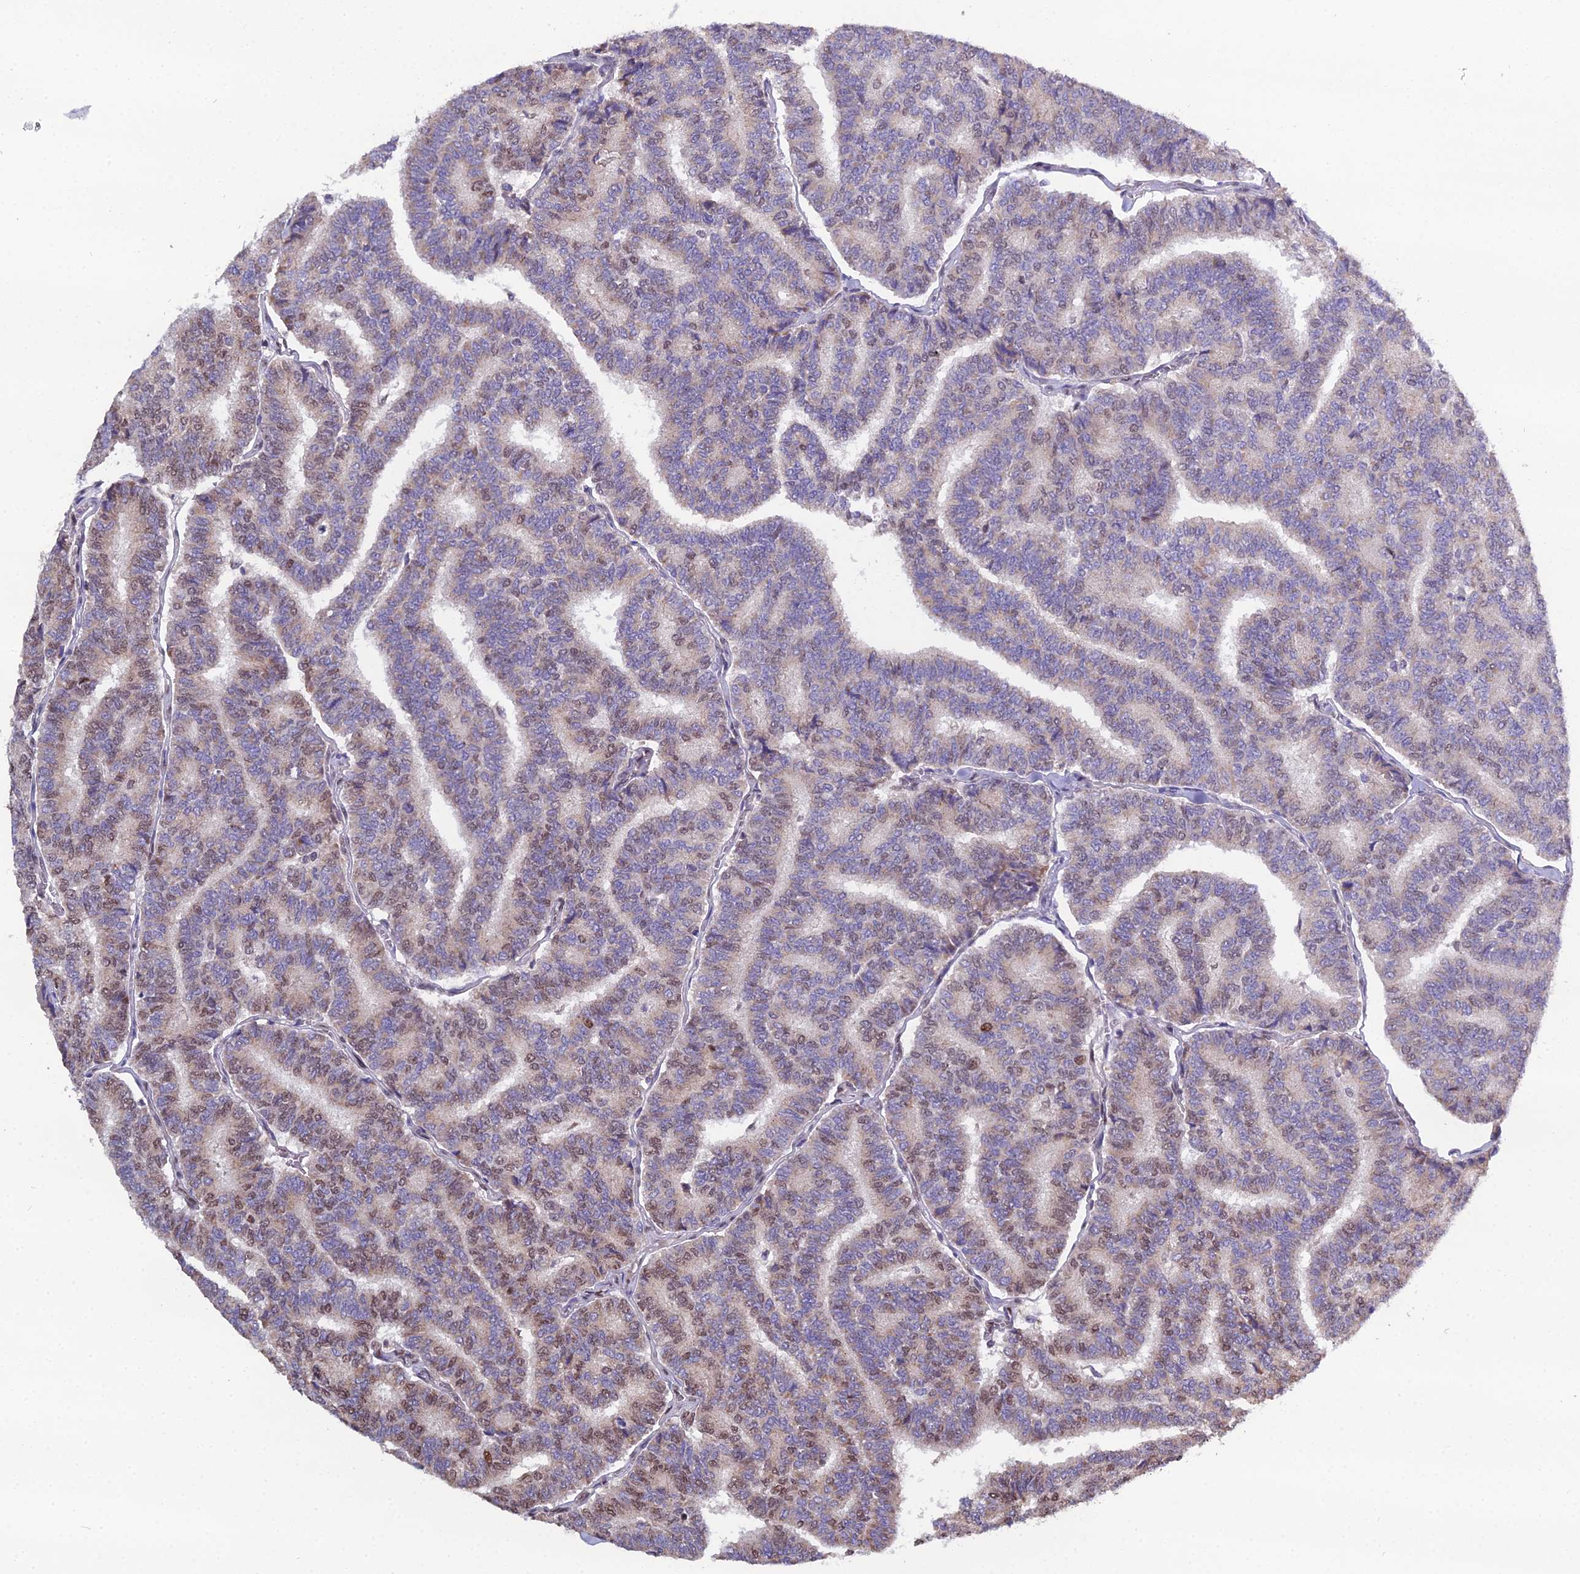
{"staining": {"intensity": "moderate", "quantity": "<25%", "location": "nuclear"}, "tissue": "thyroid cancer", "cell_type": "Tumor cells", "image_type": "cancer", "snomed": [{"axis": "morphology", "description": "Papillary adenocarcinoma, NOS"}, {"axis": "topography", "description": "Thyroid gland"}], "caption": "Tumor cells reveal low levels of moderate nuclear positivity in approximately <25% of cells in human thyroid cancer.", "gene": "ARL2", "patient": {"sex": "female", "age": 35}}